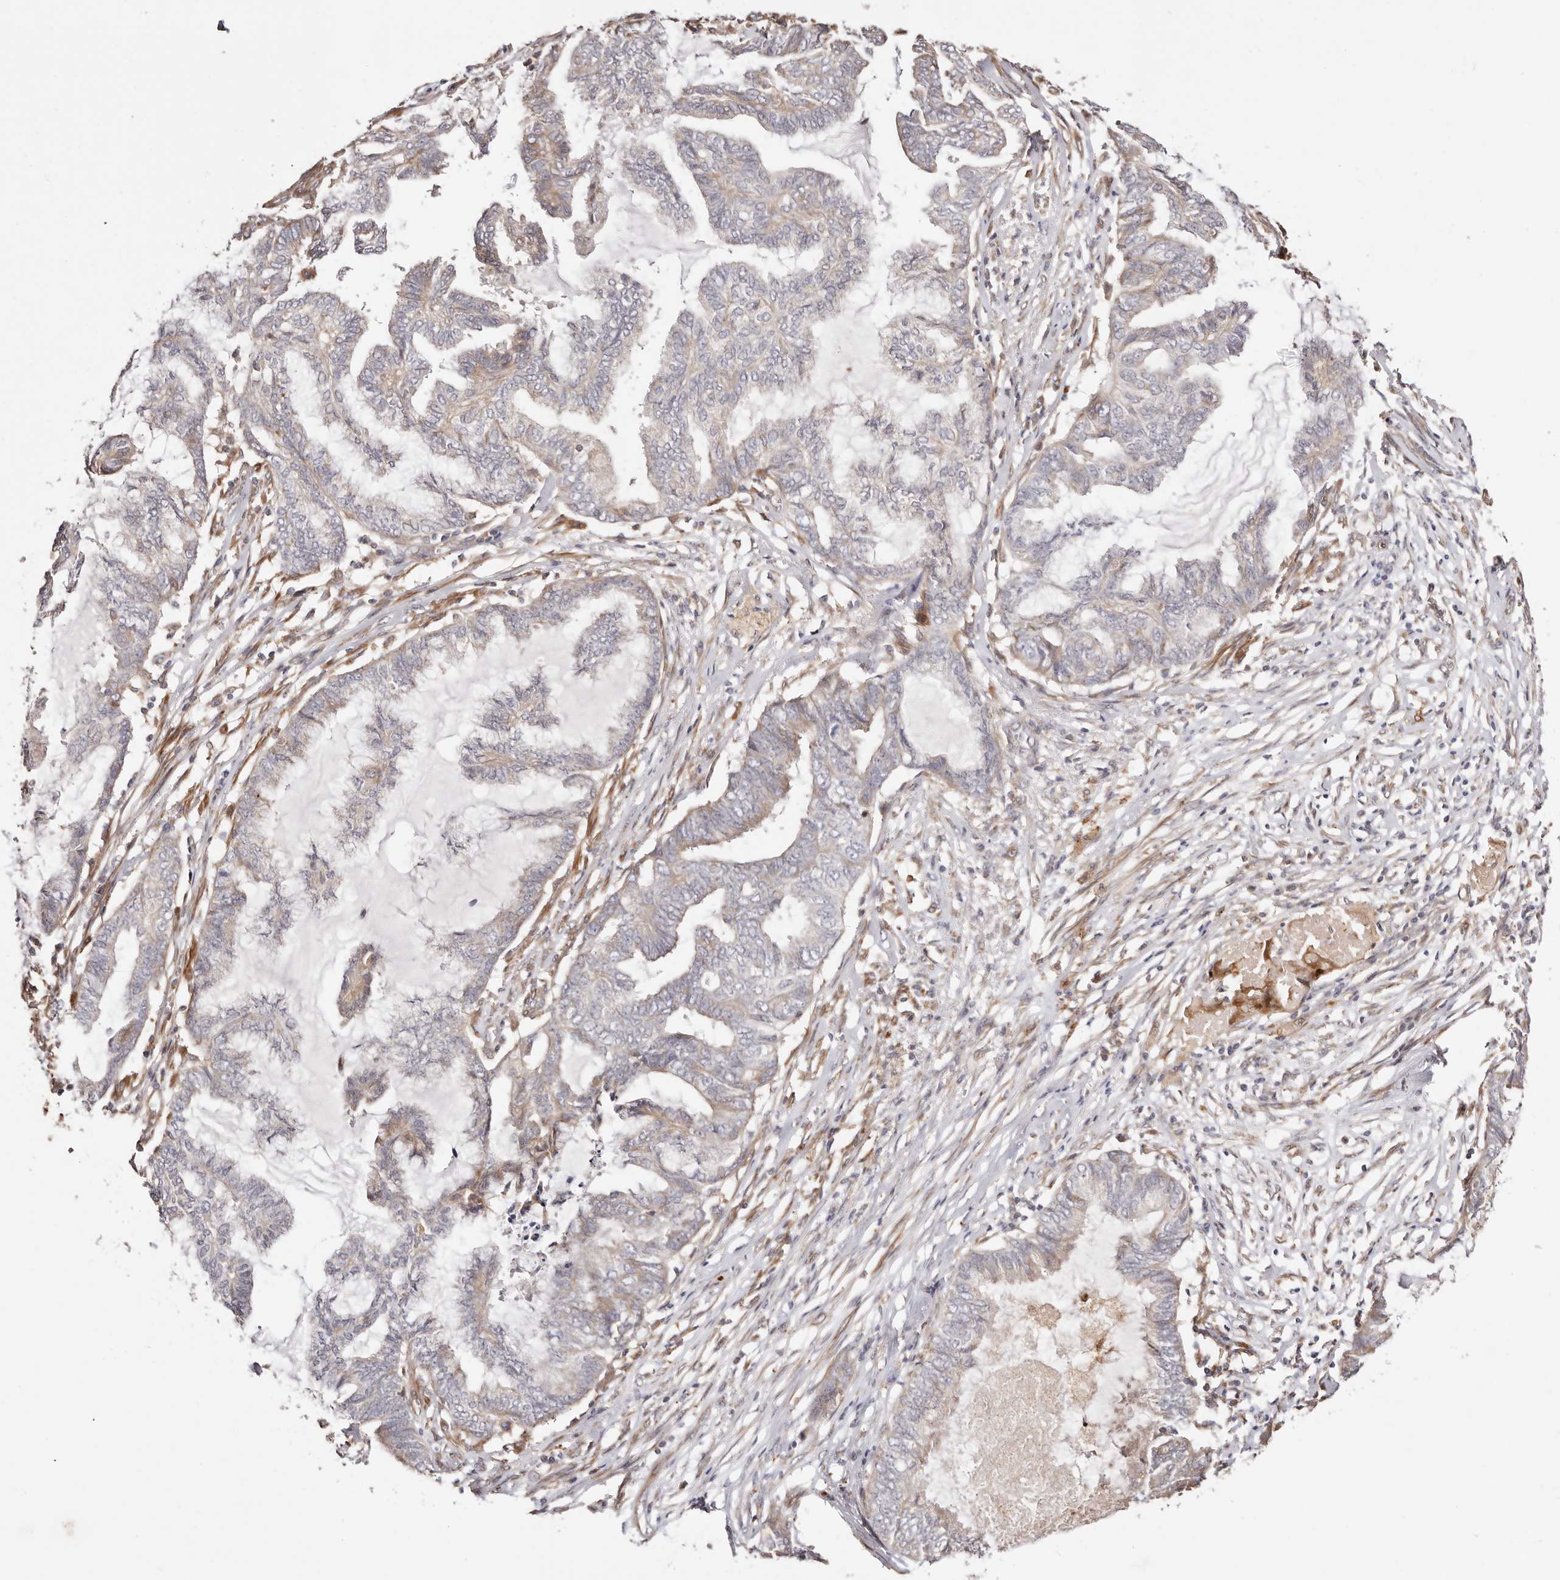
{"staining": {"intensity": "weak", "quantity": "25%-75%", "location": "cytoplasmic/membranous"}, "tissue": "endometrial cancer", "cell_type": "Tumor cells", "image_type": "cancer", "snomed": [{"axis": "morphology", "description": "Adenocarcinoma, NOS"}, {"axis": "topography", "description": "Endometrium"}], "caption": "Brown immunohistochemical staining in human endometrial adenocarcinoma demonstrates weak cytoplasmic/membranous staining in about 25%-75% of tumor cells. (Stains: DAB in brown, nuclei in blue, Microscopy: brightfield microscopy at high magnification).", "gene": "MAPK1", "patient": {"sex": "female", "age": 86}}